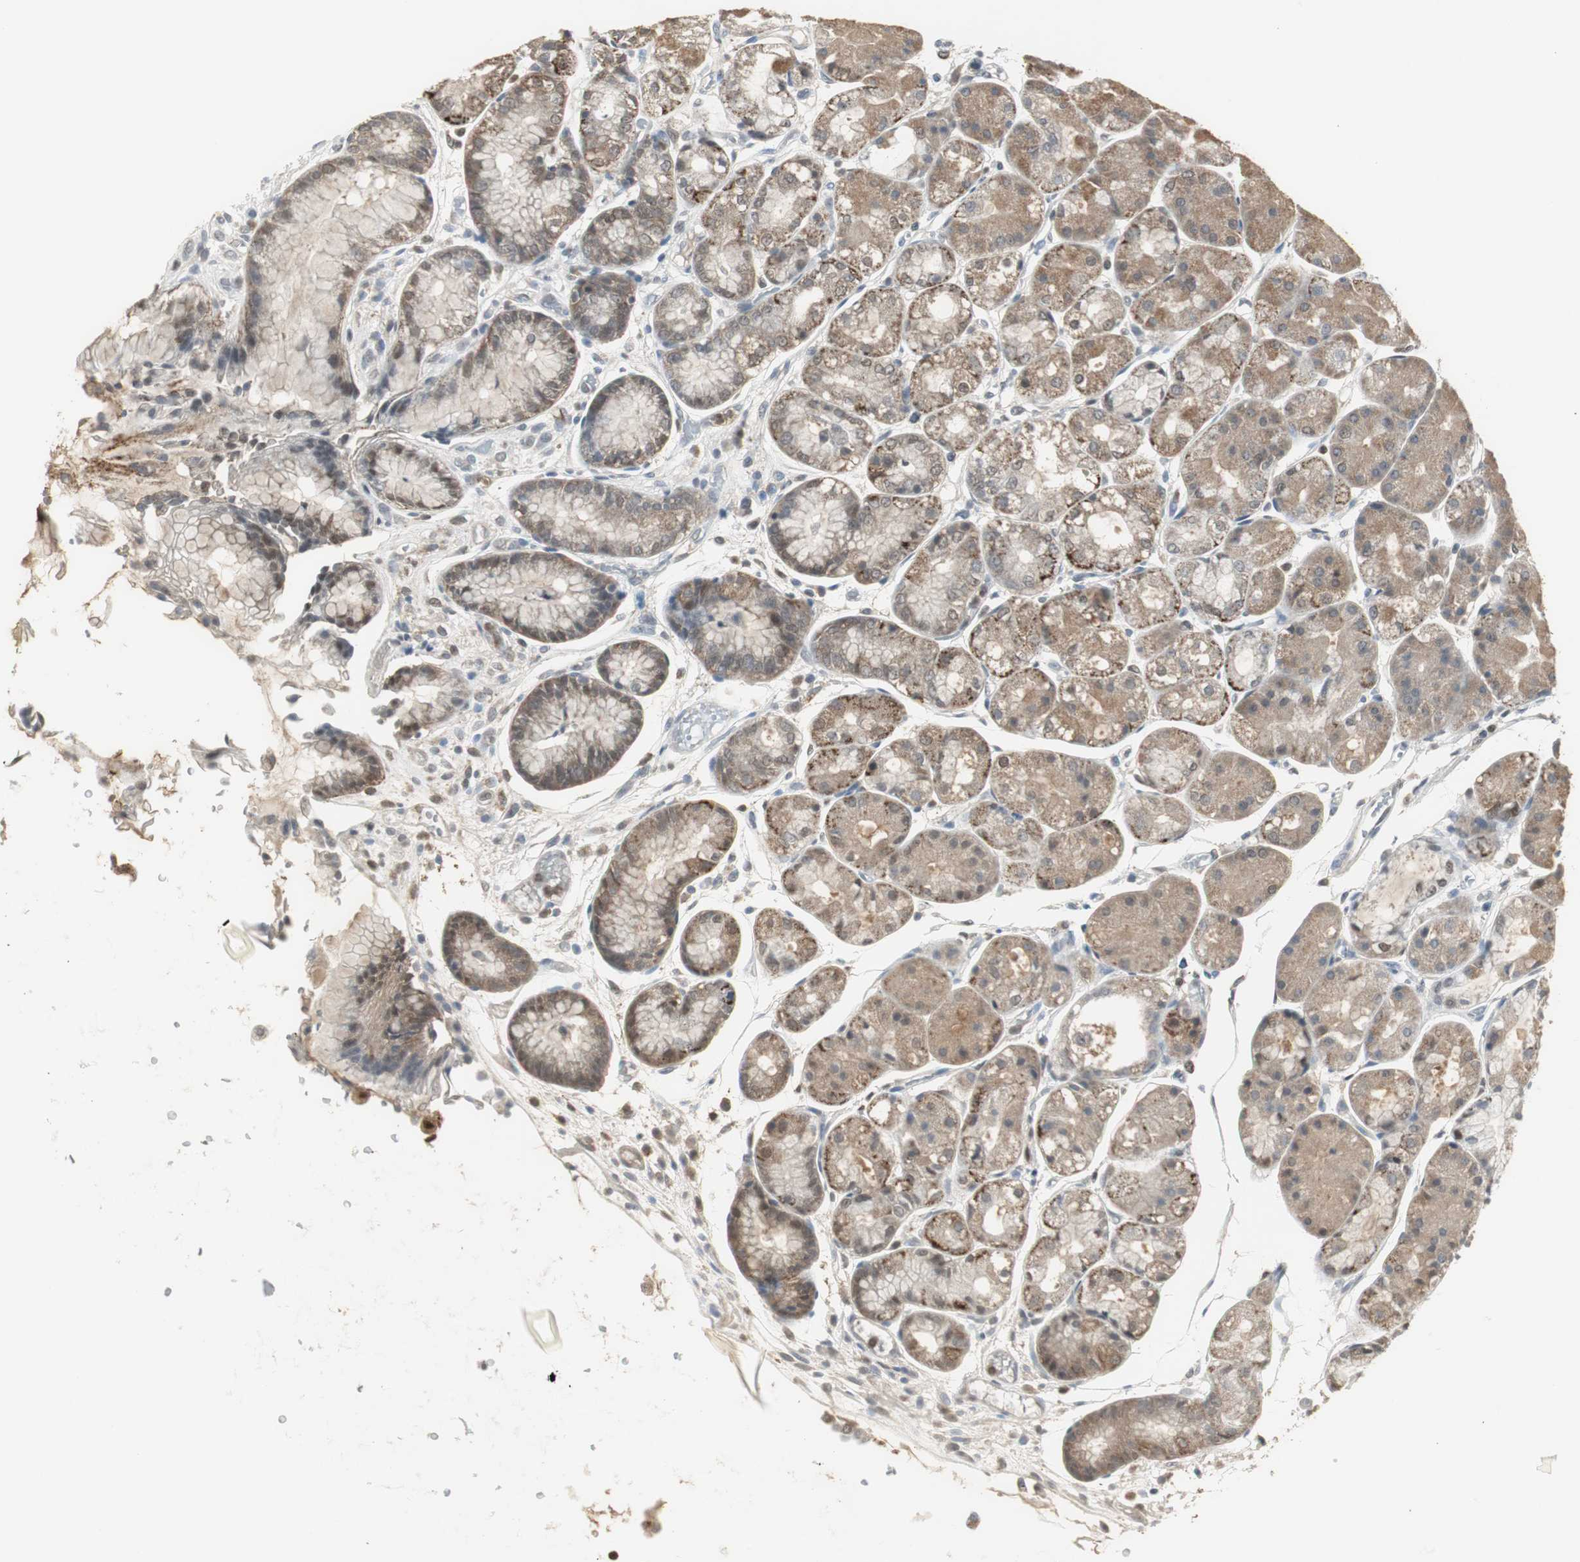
{"staining": {"intensity": "strong", "quantity": ">75%", "location": "cytoplasmic/membranous,nuclear"}, "tissue": "stomach", "cell_type": "Glandular cells", "image_type": "normal", "snomed": [{"axis": "morphology", "description": "Normal tissue, NOS"}, {"axis": "topography", "description": "Stomach, upper"}], "caption": "Brown immunohistochemical staining in unremarkable human stomach displays strong cytoplasmic/membranous,nuclear staining in about >75% of glandular cells.", "gene": "PLIN3", "patient": {"sex": "male", "age": 72}}